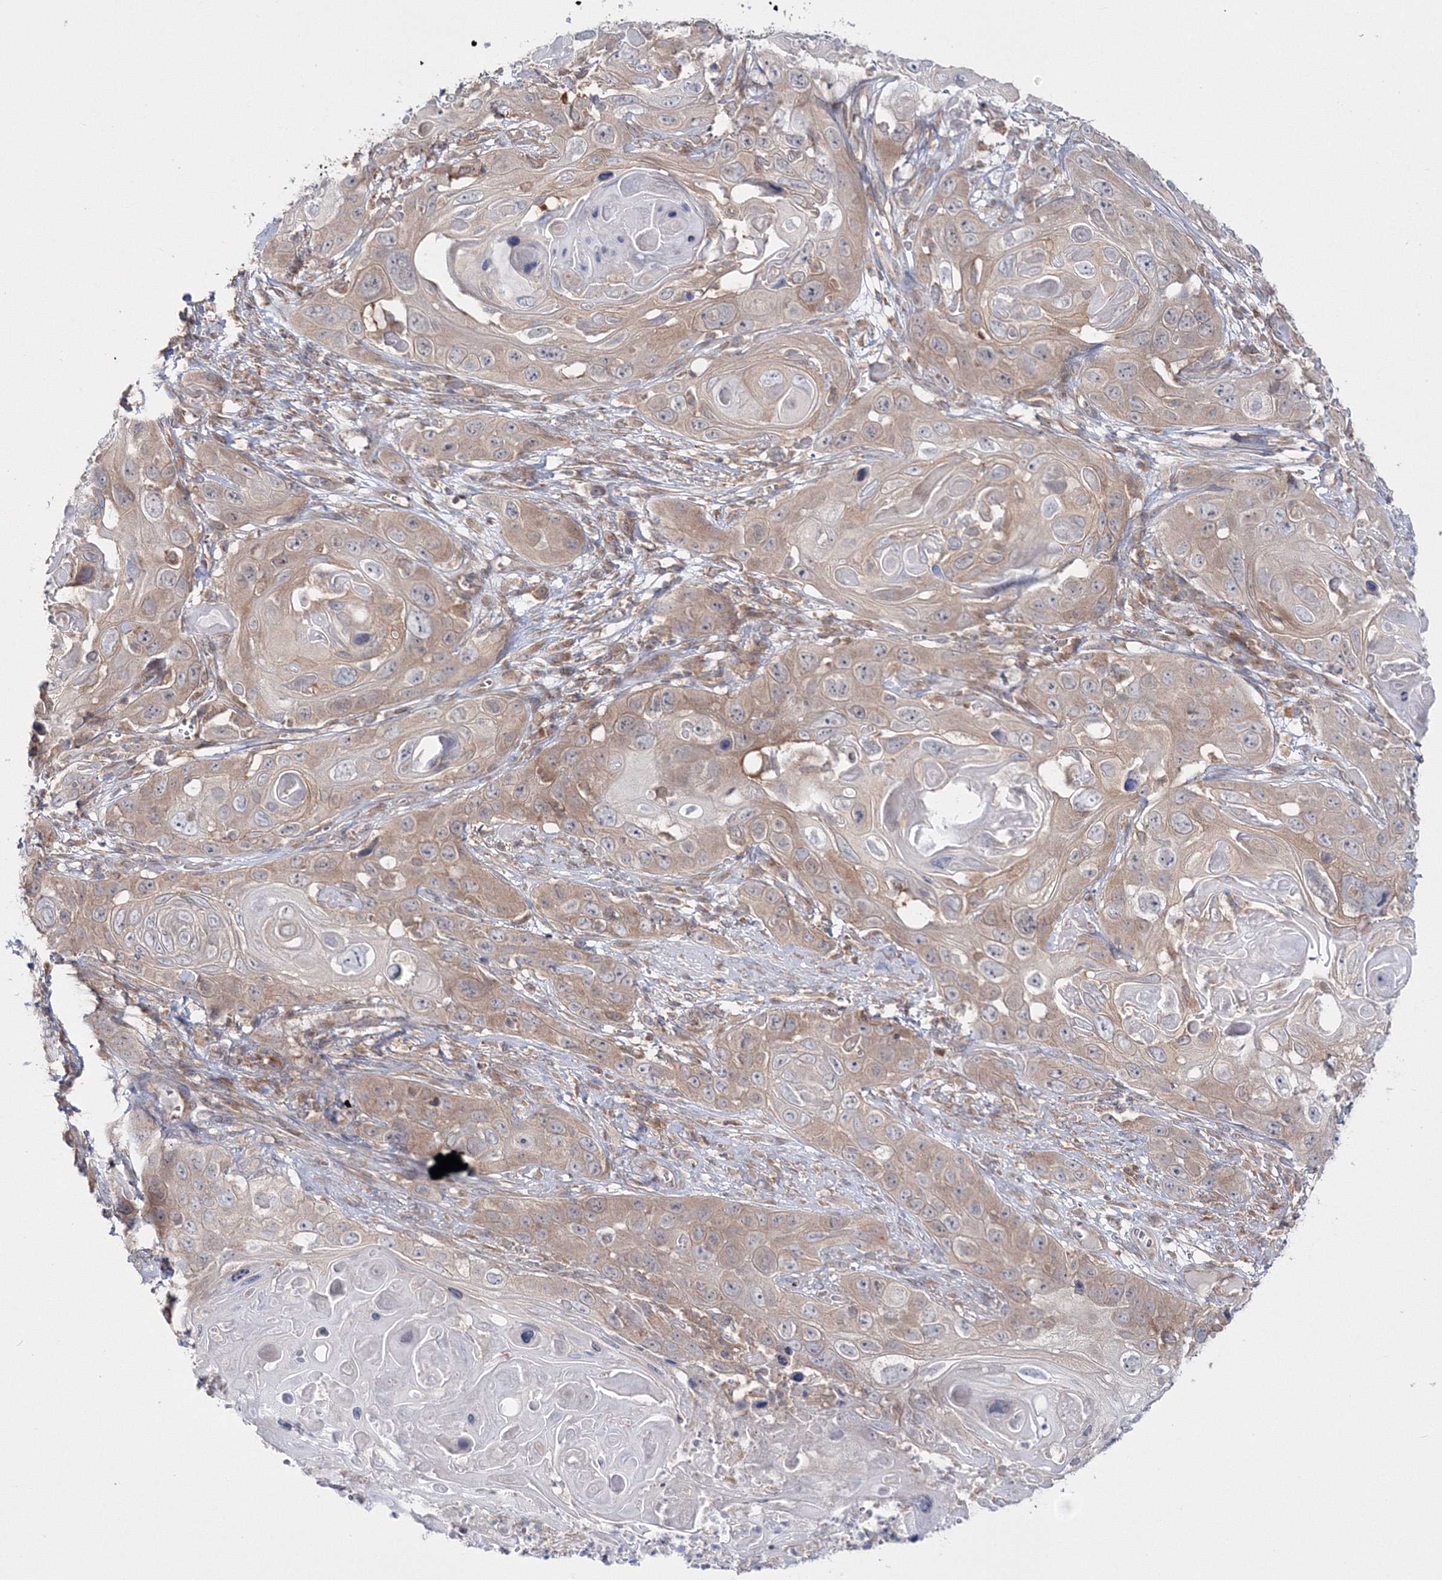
{"staining": {"intensity": "weak", "quantity": "25%-75%", "location": "cytoplasmic/membranous"}, "tissue": "skin cancer", "cell_type": "Tumor cells", "image_type": "cancer", "snomed": [{"axis": "morphology", "description": "Squamous cell carcinoma, NOS"}, {"axis": "topography", "description": "Skin"}], "caption": "Skin cancer tissue reveals weak cytoplasmic/membranous expression in approximately 25%-75% of tumor cells, visualized by immunohistochemistry.", "gene": "IPMK", "patient": {"sex": "male", "age": 55}}